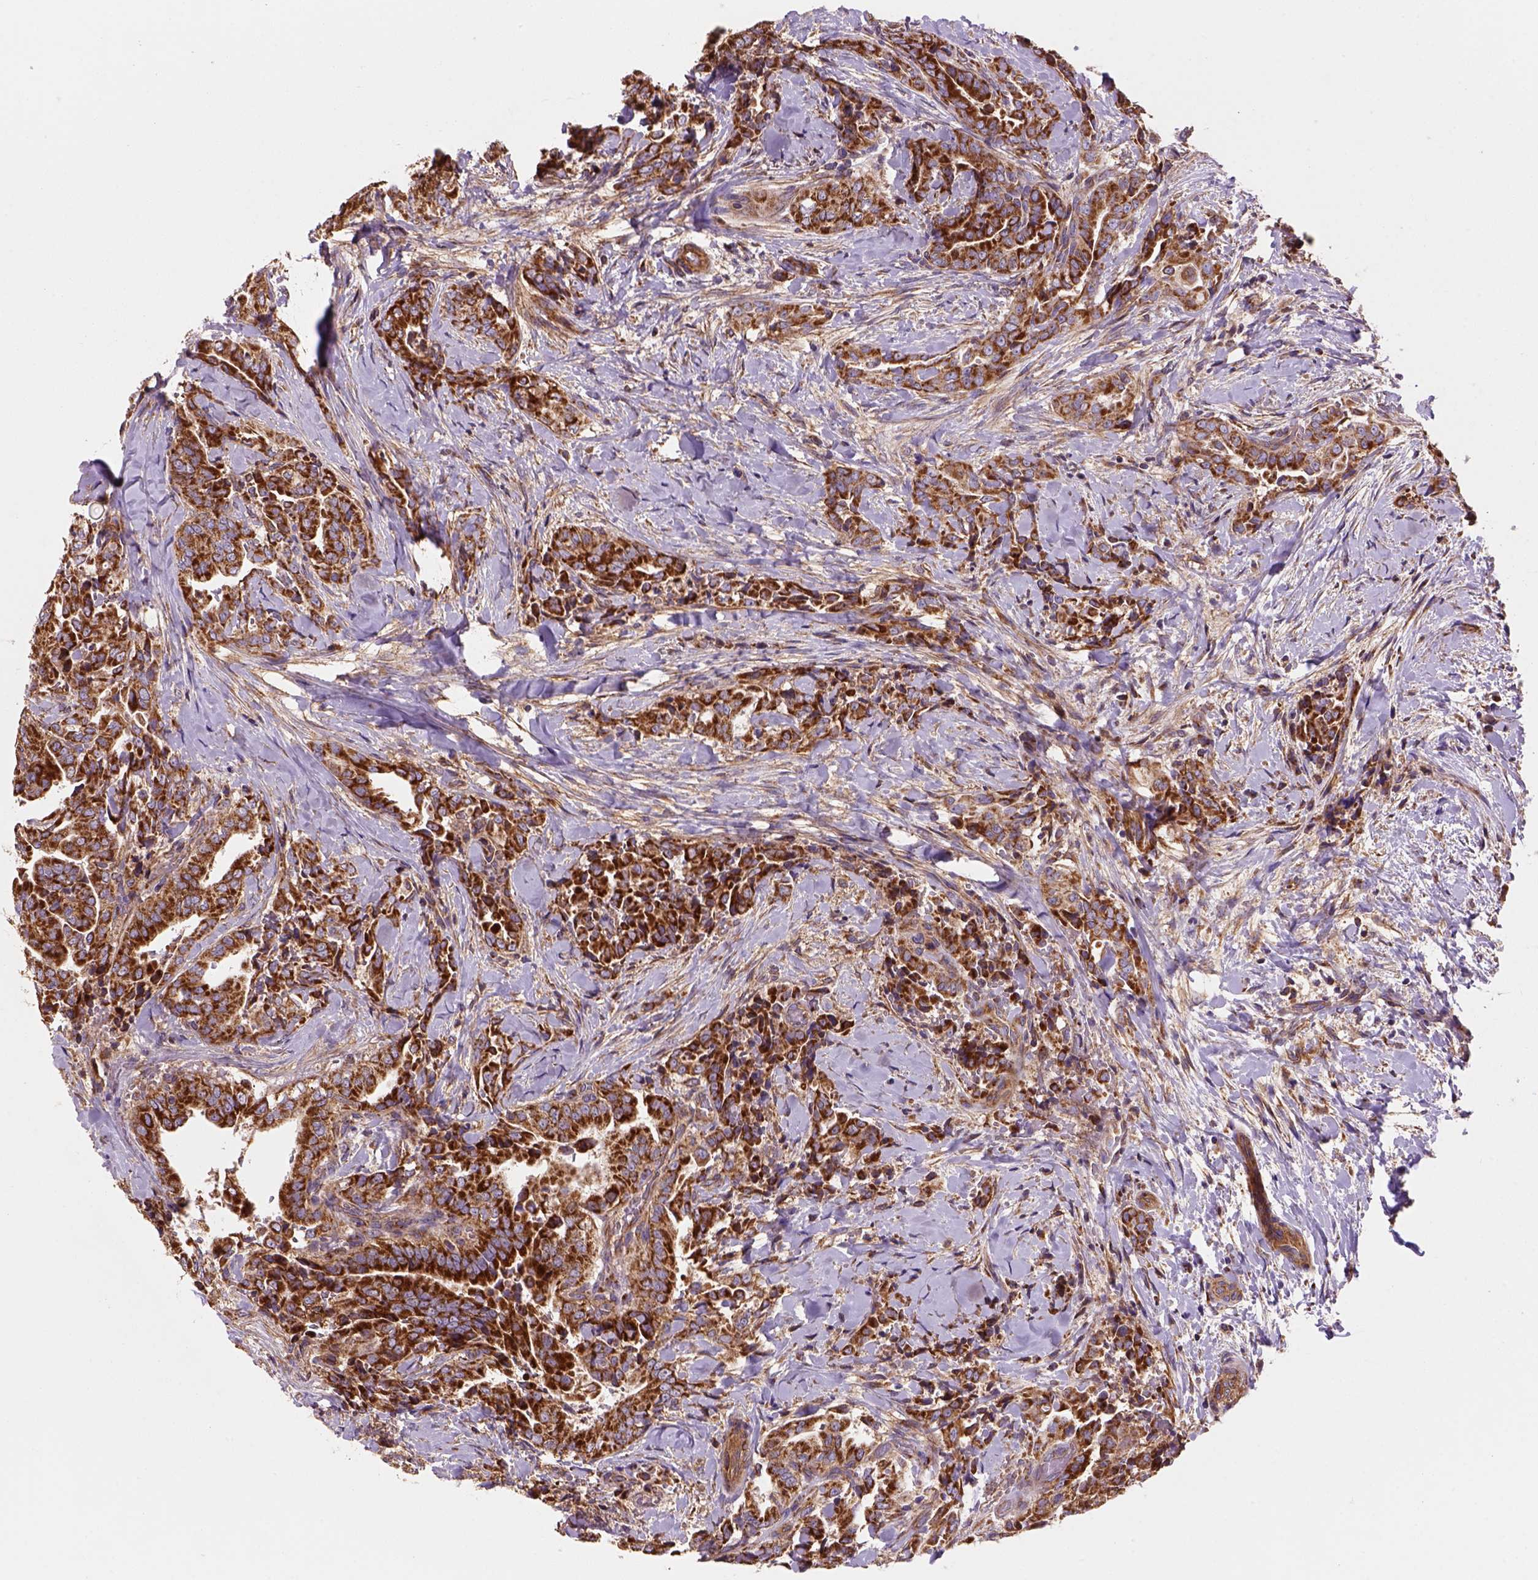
{"staining": {"intensity": "strong", "quantity": ">75%", "location": "cytoplasmic/membranous"}, "tissue": "thyroid cancer", "cell_type": "Tumor cells", "image_type": "cancer", "snomed": [{"axis": "morphology", "description": "Papillary adenocarcinoma, NOS"}, {"axis": "topography", "description": "Thyroid gland"}], "caption": "IHC photomicrograph of thyroid cancer (papillary adenocarcinoma) stained for a protein (brown), which reveals high levels of strong cytoplasmic/membranous positivity in about >75% of tumor cells.", "gene": "WARS2", "patient": {"sex": "male", "age": 61}}